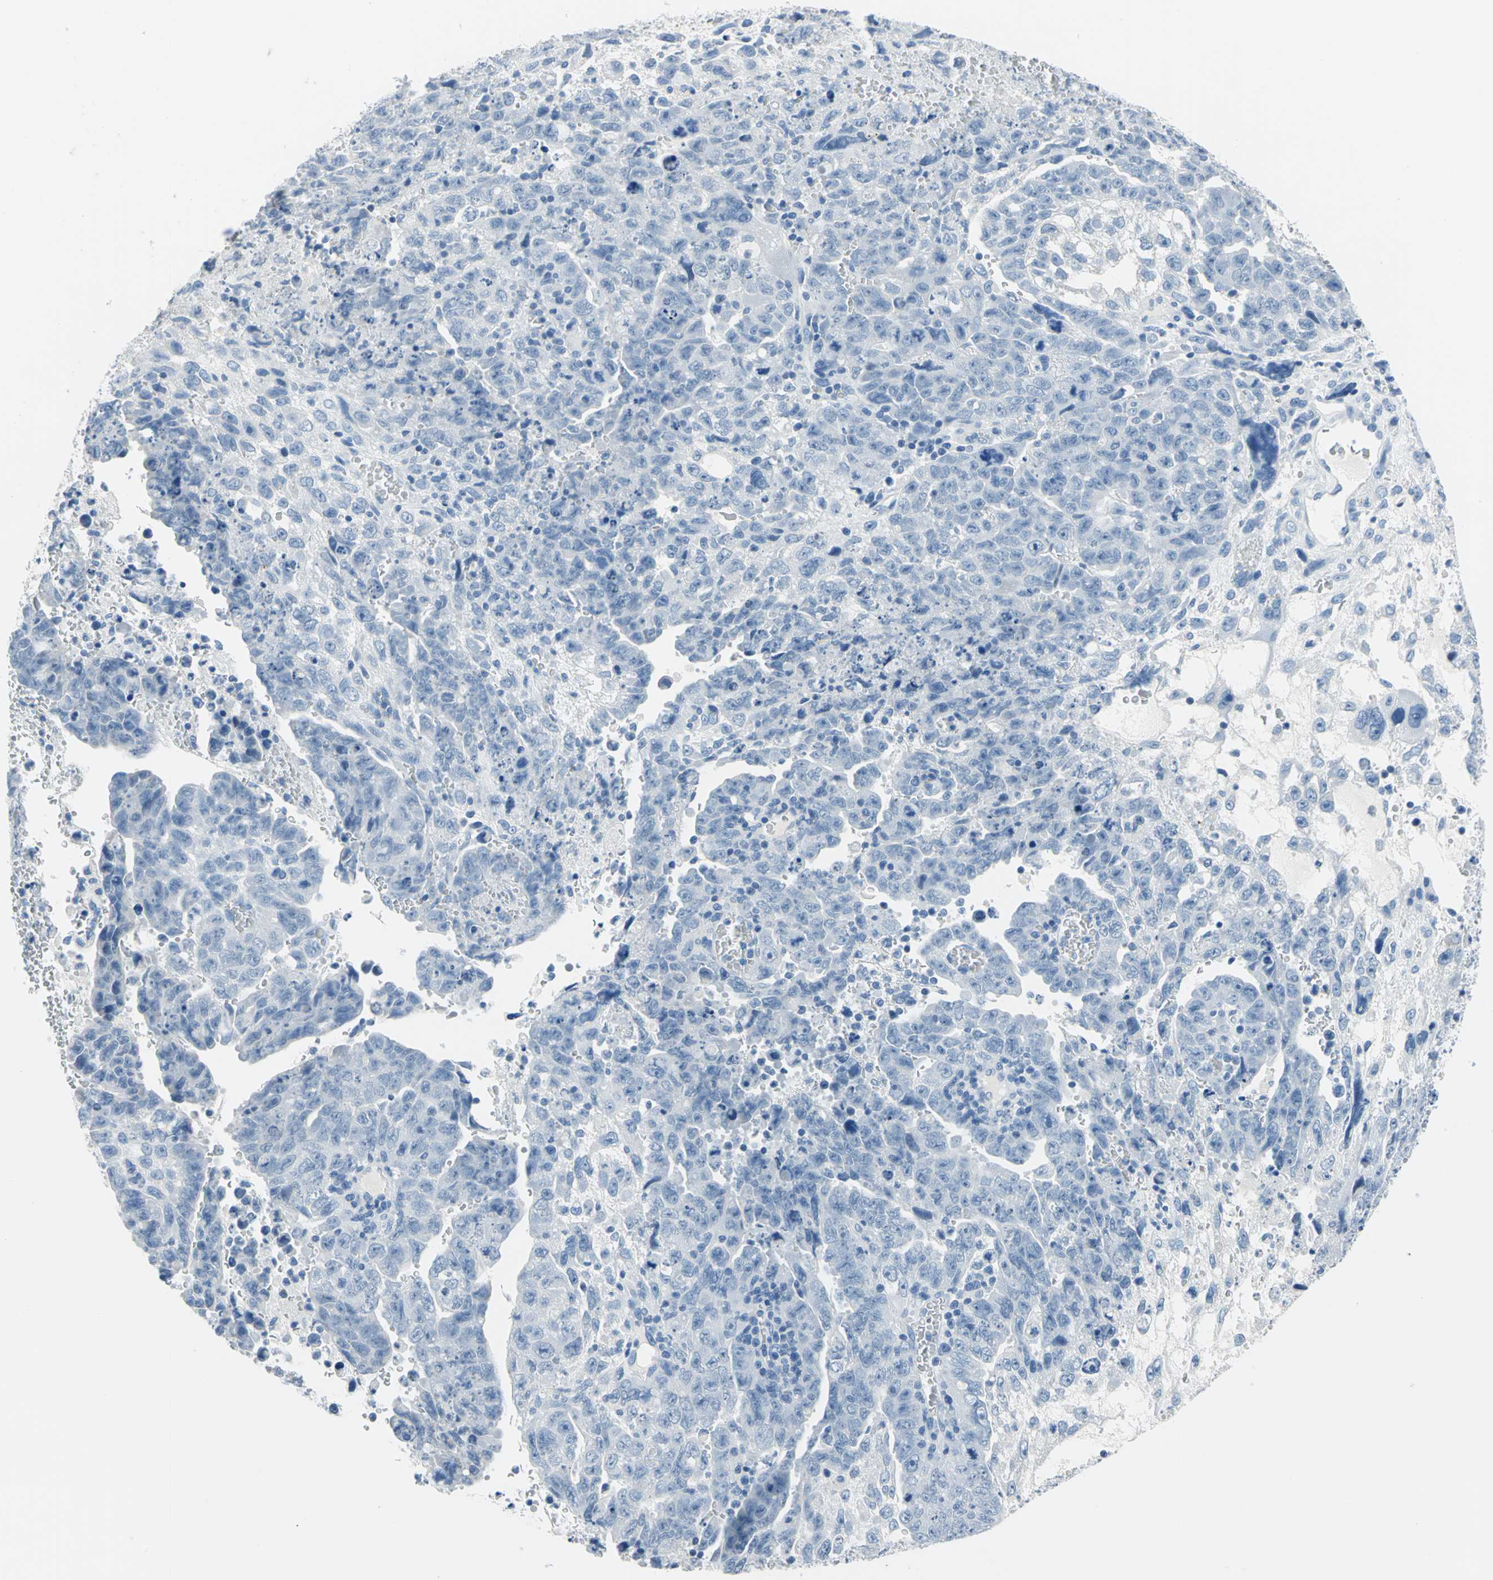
{"staining": {"intensity": "negative", "quantity": "none", "location": "none"}, "tissue": "testis cancer", "cell_type": "Tumor cells", "image_type": "cancer", "snomed": [{"axis": "morphology", "description": "Carcinoma, Embryonal, NOS"}, {"axis": "topography", "description": "Testis"}], "caption": "Tumor cells are negative for protein expression in human embryonal carcinoma (testis).", "gene": "PKLR", "patient": {"sex": "male", "age": 28}}